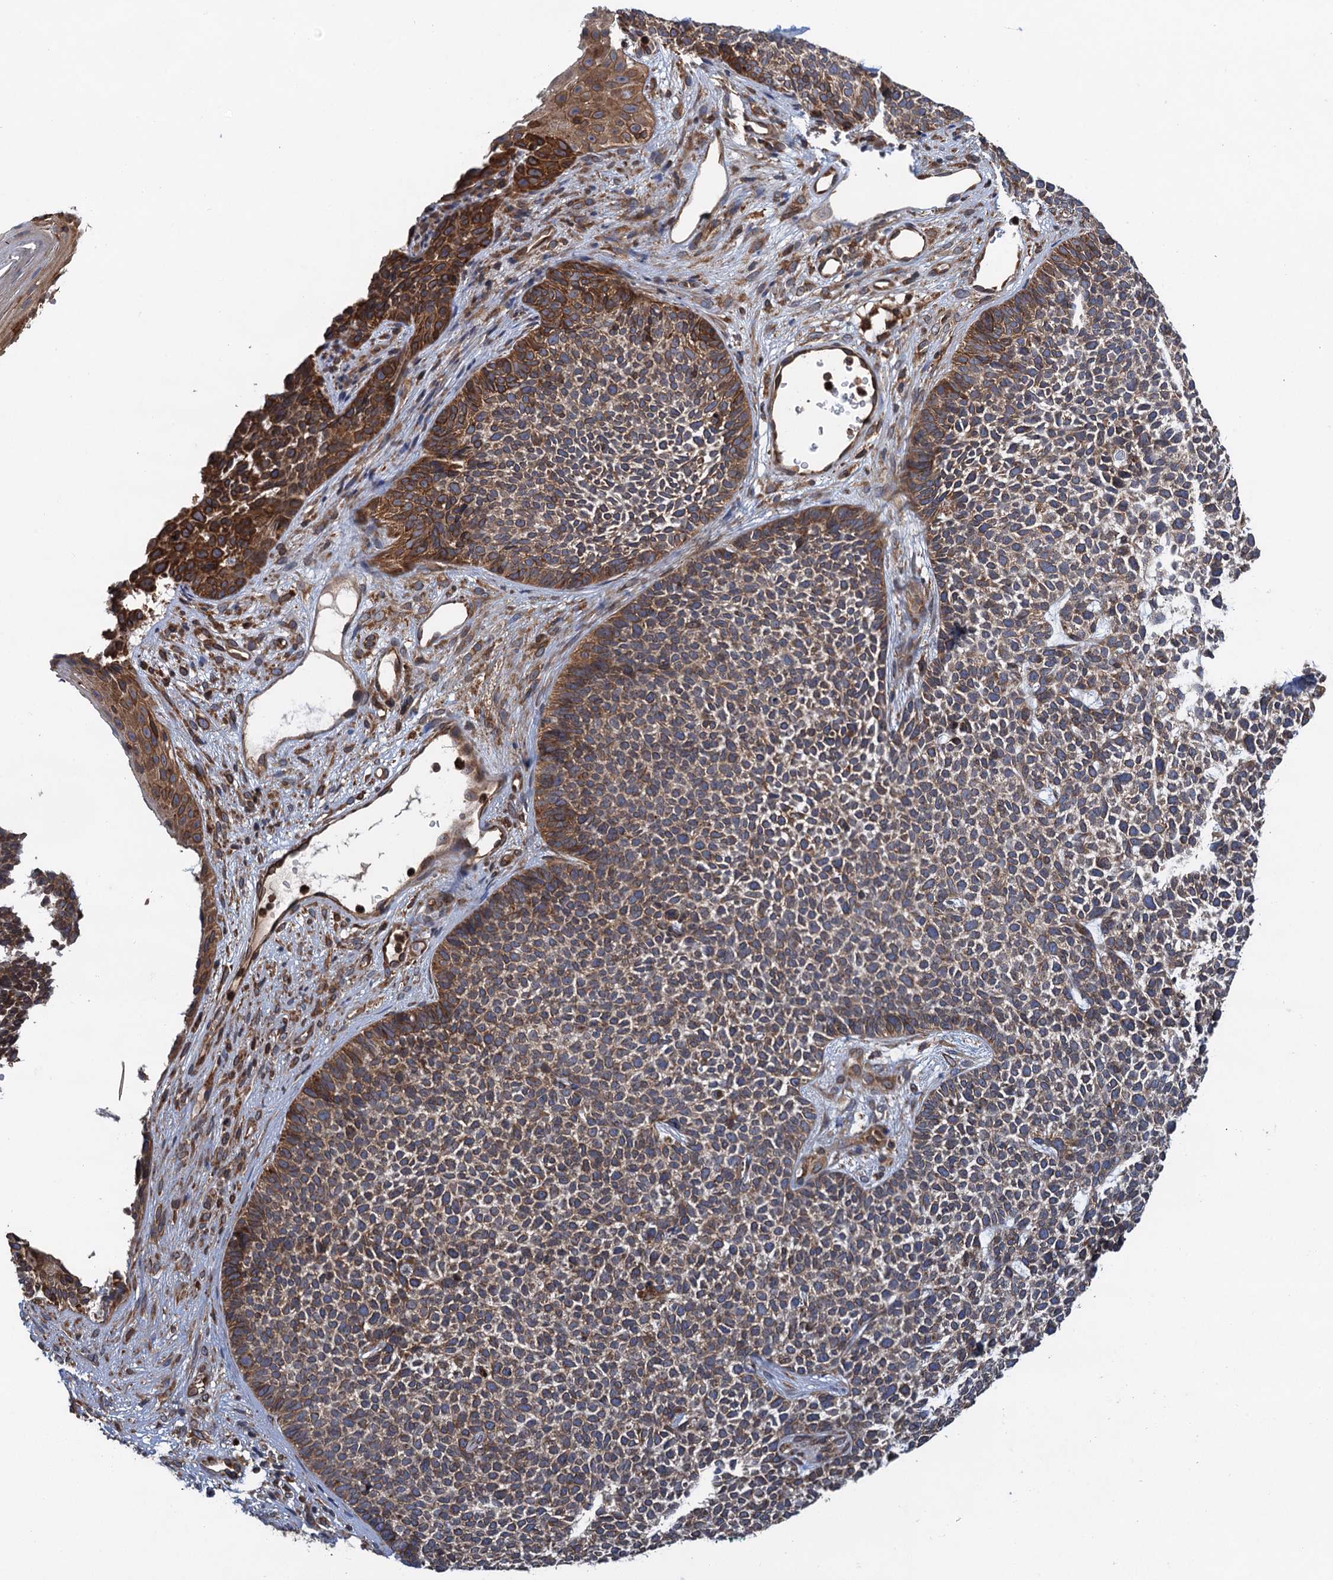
{"staining": {"intensity": "moderate", "quantity": ">75%", "location": "cytoplasmic/membranous"}, "tissue": "skin cancer", "cell_type": "Tumor cells", "image_type": "cancer", "snomed": [{"axis": "morphology", "description": "Basal cell carcinoma"}, {"axis": "topography", "description": "Skin"}], "caption": "Tumor cells demonstrate medium levels of moderate cytoplasmic/membranous expression in approximately >75% of cells in human skin cancer.", "gene": "ARMC5", "patient": {"sex": "female", "age": 84}}